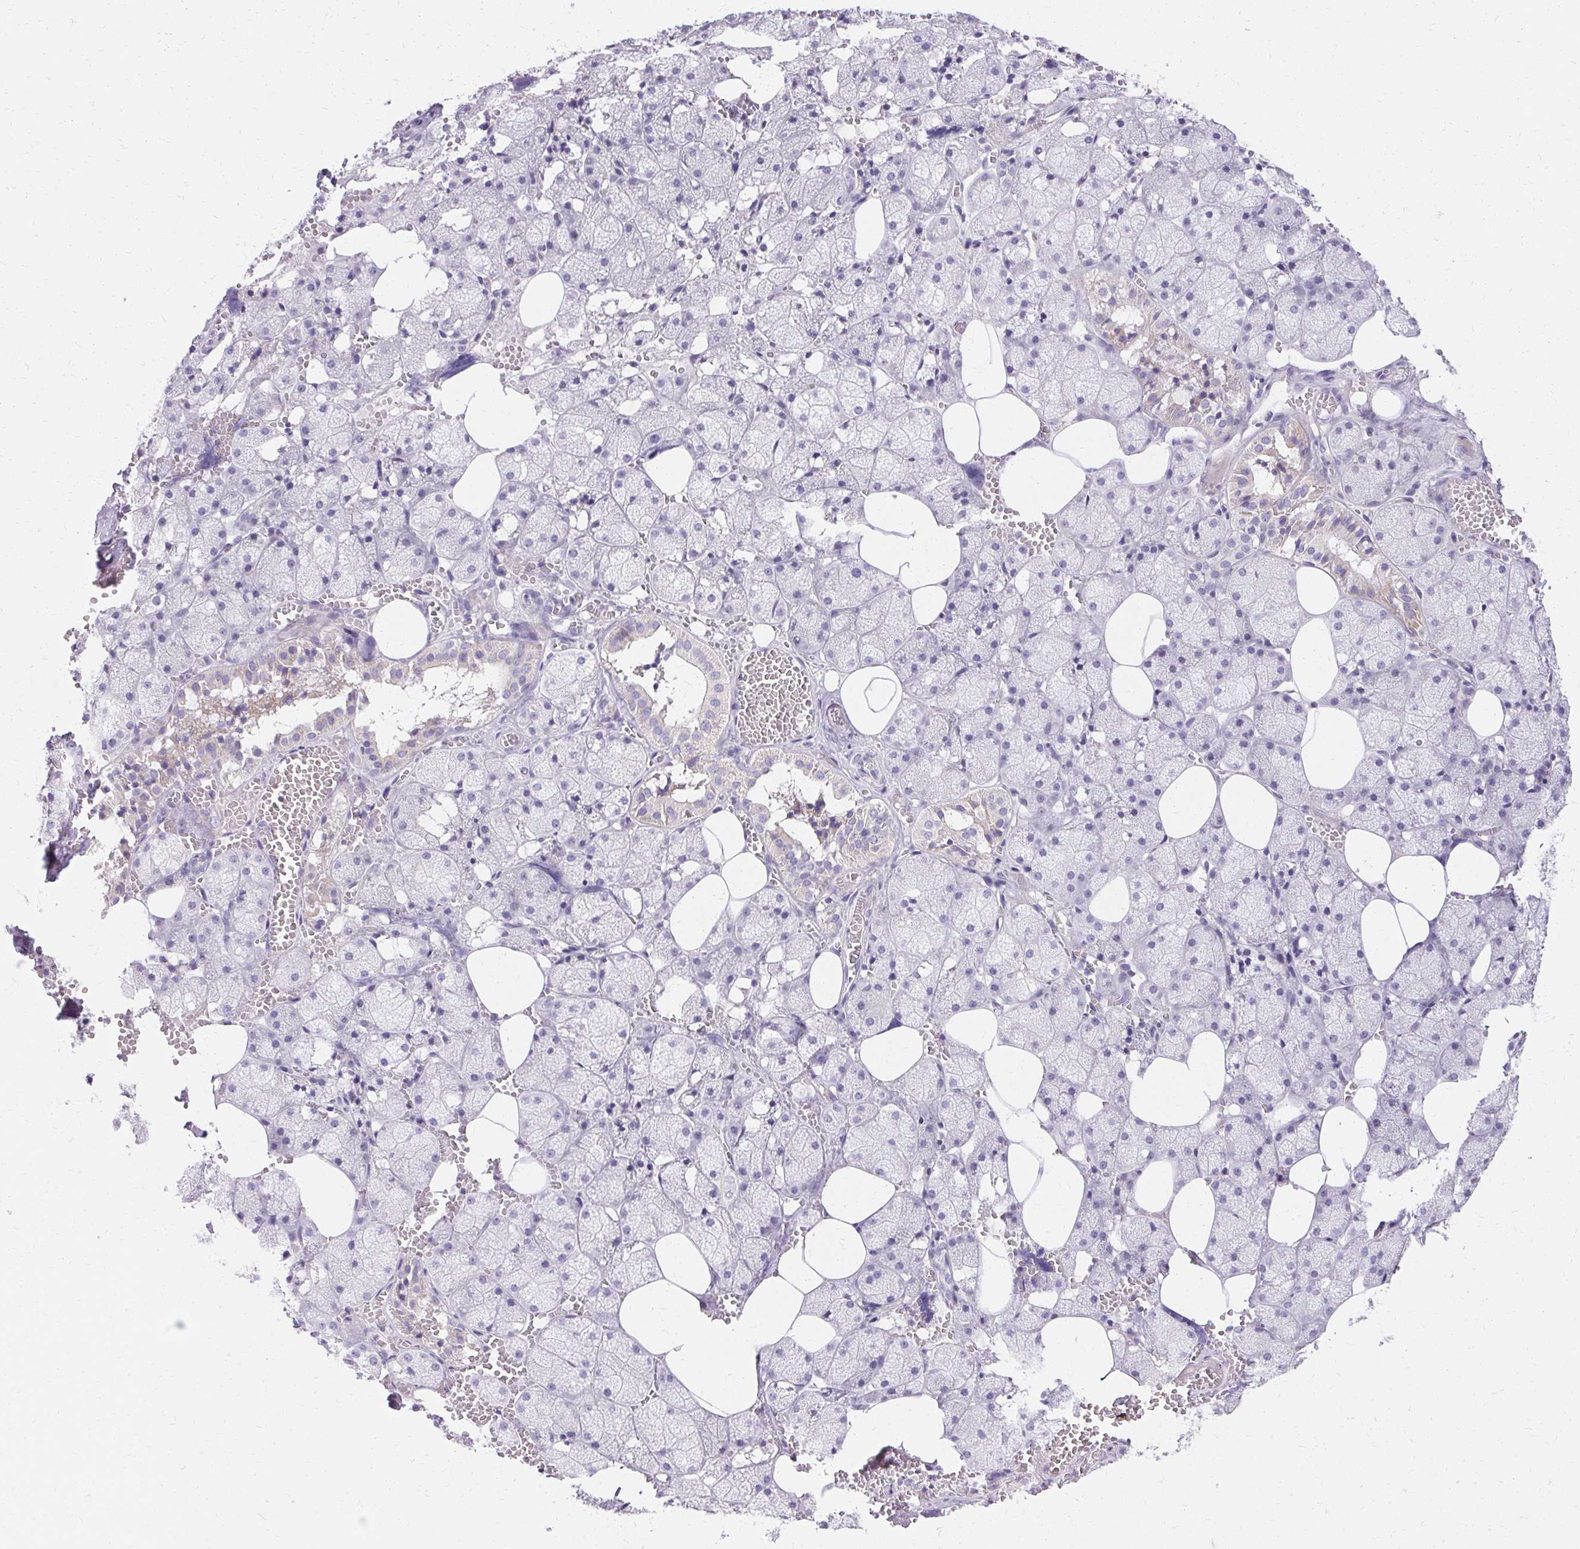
{"staining": {"intensity": "weak", "quantity": "<25%", "location": "cytoplasmic/membranous"}, "tissue": "salivary gland", "cell_type": "Glandular cells", "image_type": "normal", "snomed": [{"axis": "morphology", "description": "Normal tissue, NOS"}, {"axis": "topography", "description": "Salivary gland"}, {"axis": "topography", "description": "Peripheral nerve tissue"}], "caption": "This image is of unremarkable salivary gland stained with IHC to label a protein in brown with the nuclei are counter-stained blue. There is no expression in glandular cells. (Brightfield microscopy of DAB (3,3'-diaminobenzidine) immunohistochemistry at high magnification).", "gene": "TRIP13", "patient": {"sex": "male", "age": 38}}